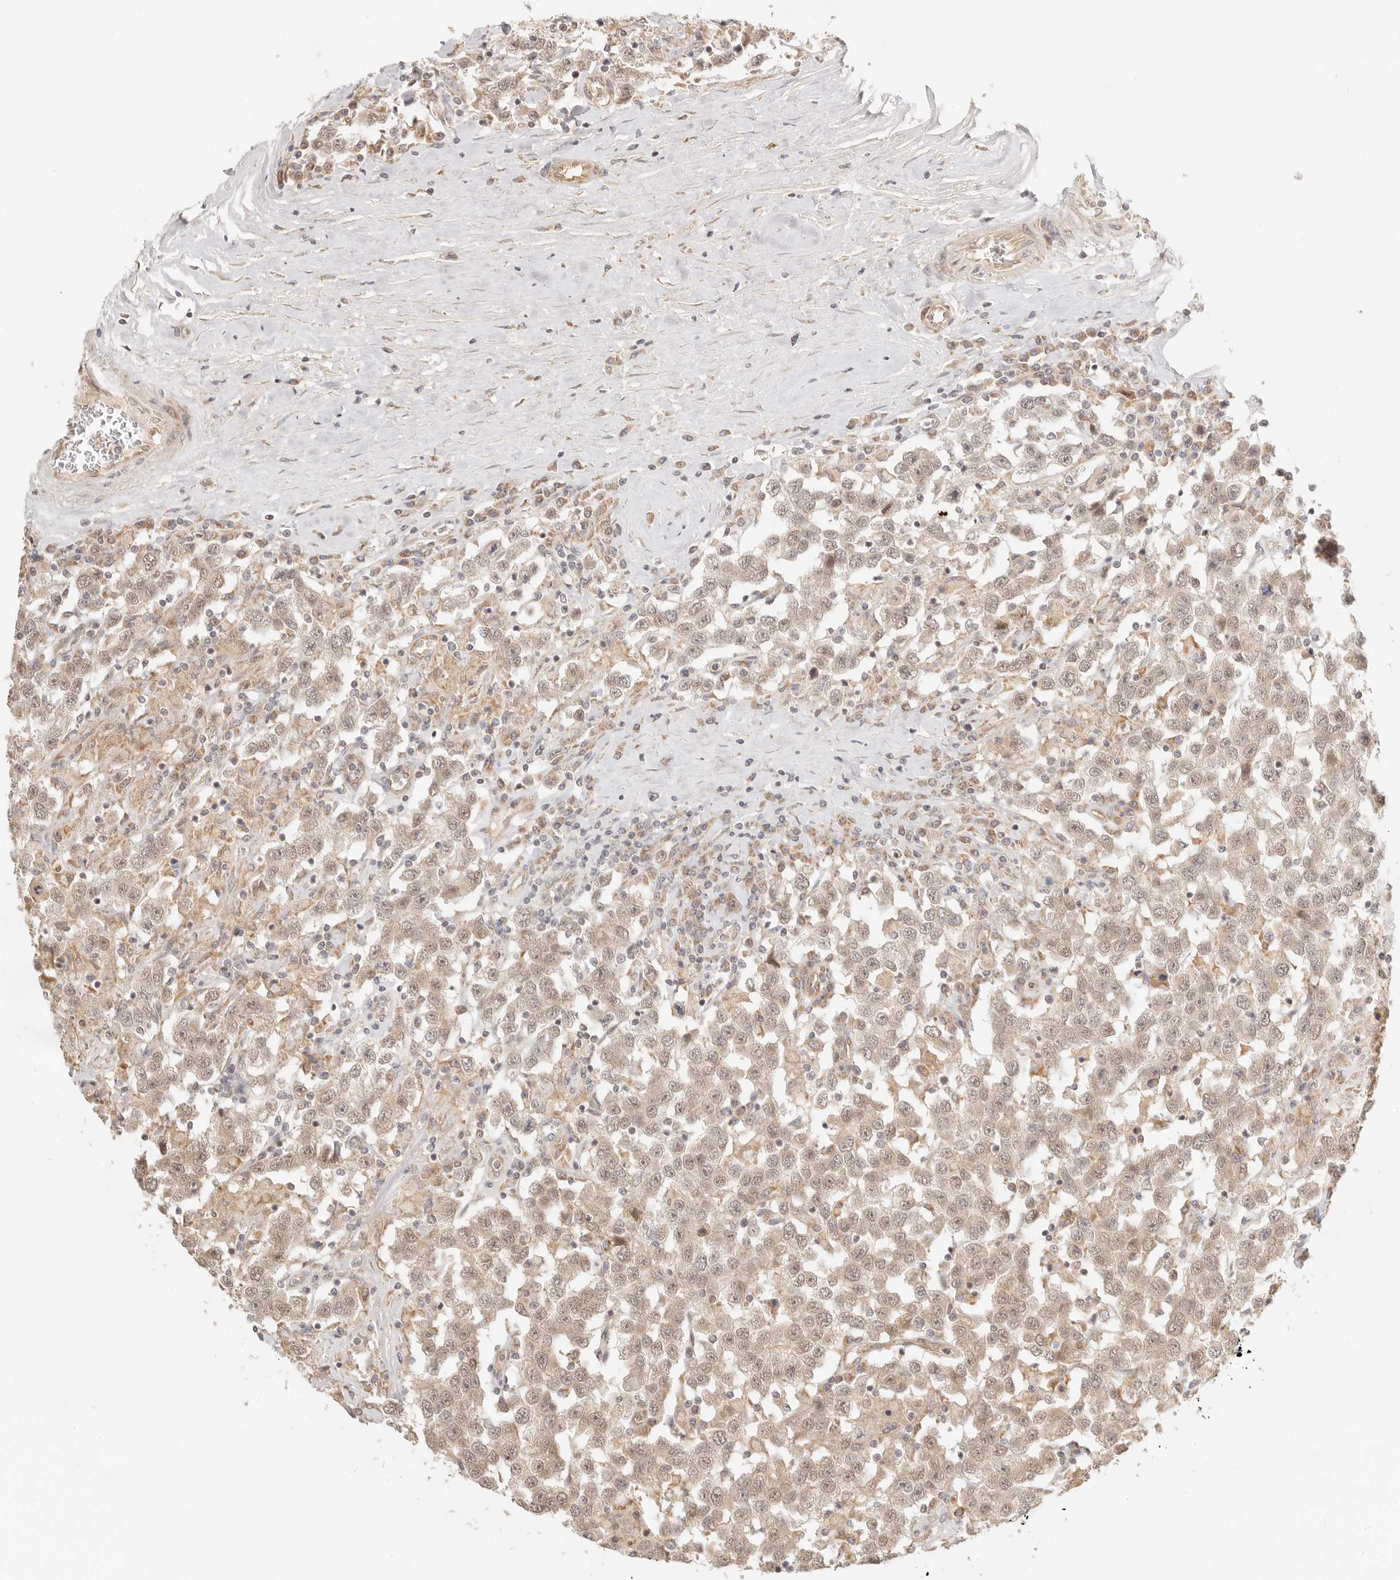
{"staining": {"intensity": "weak", "quantity": ">75%", "location": "nuclear"}, "tissue": "testis cancer", "cell_type": "Tumor cells", "image_type": "cancer", "snomed": [{"axis": "morphology", "description": "Seminoma, NOS"}, {"axis": "topography", "description": "Testis"}], "caption": "Testis cancer stained for a protein (brown) exhibits weak nuclear positive positivity in about >75% of tumor cells.", "gene": "BAALC", "patient": {"sex": "male", "age": 41}}